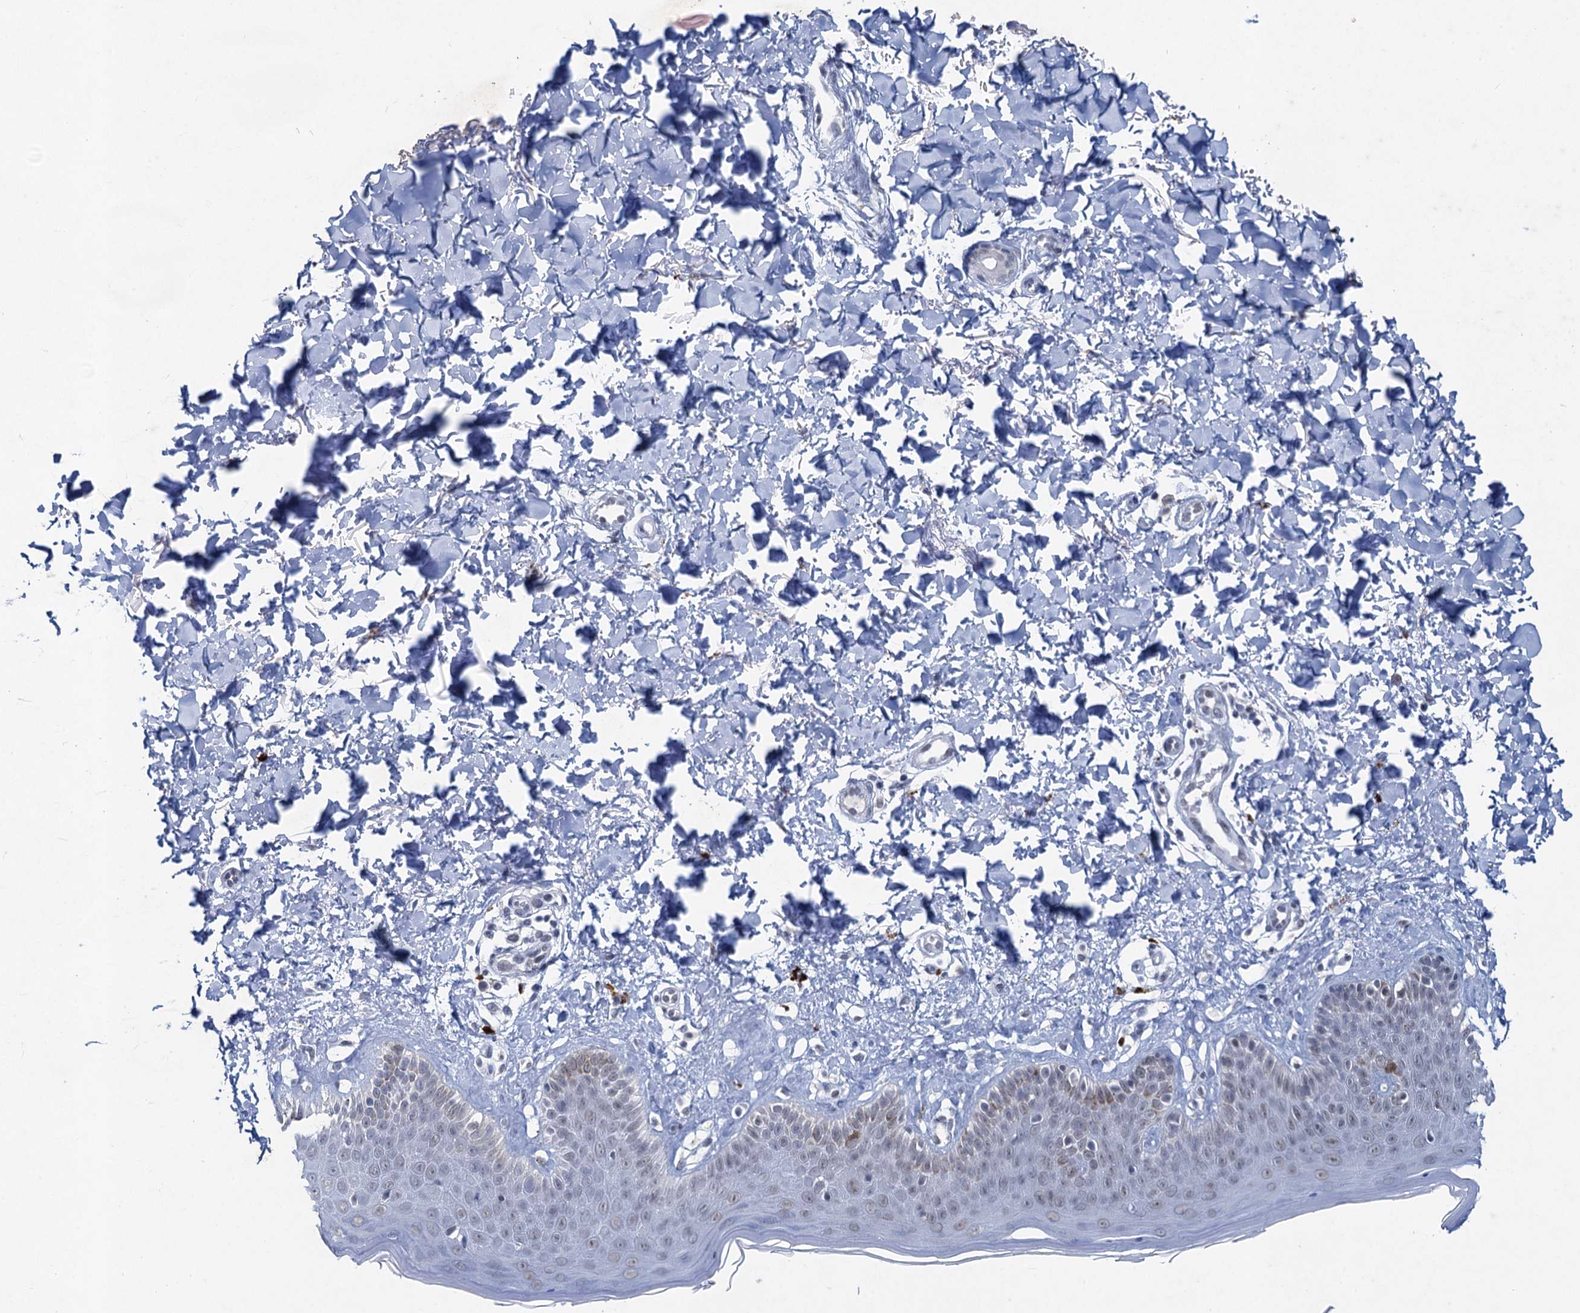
{"staining": {"intensity": "negative", "quantity": "none", "location": "none"}, "tissue": "skin", "cell_type": "Fibroblasts", "image_type": "normal", "snomed": [{"axis": "morphology", "description": "Normal tissue, NOS"}, {"axis": "topography", "description": "Skin"}], "caption": "There is no significant expression in fibroblasts of skin. (DAB (3,3'-diaminobenzidine) immunohistochemistry with hematoxylin counter stain).", "gene": "ENSG00000230707", "patient": {"sex": "male", "age": 52}}